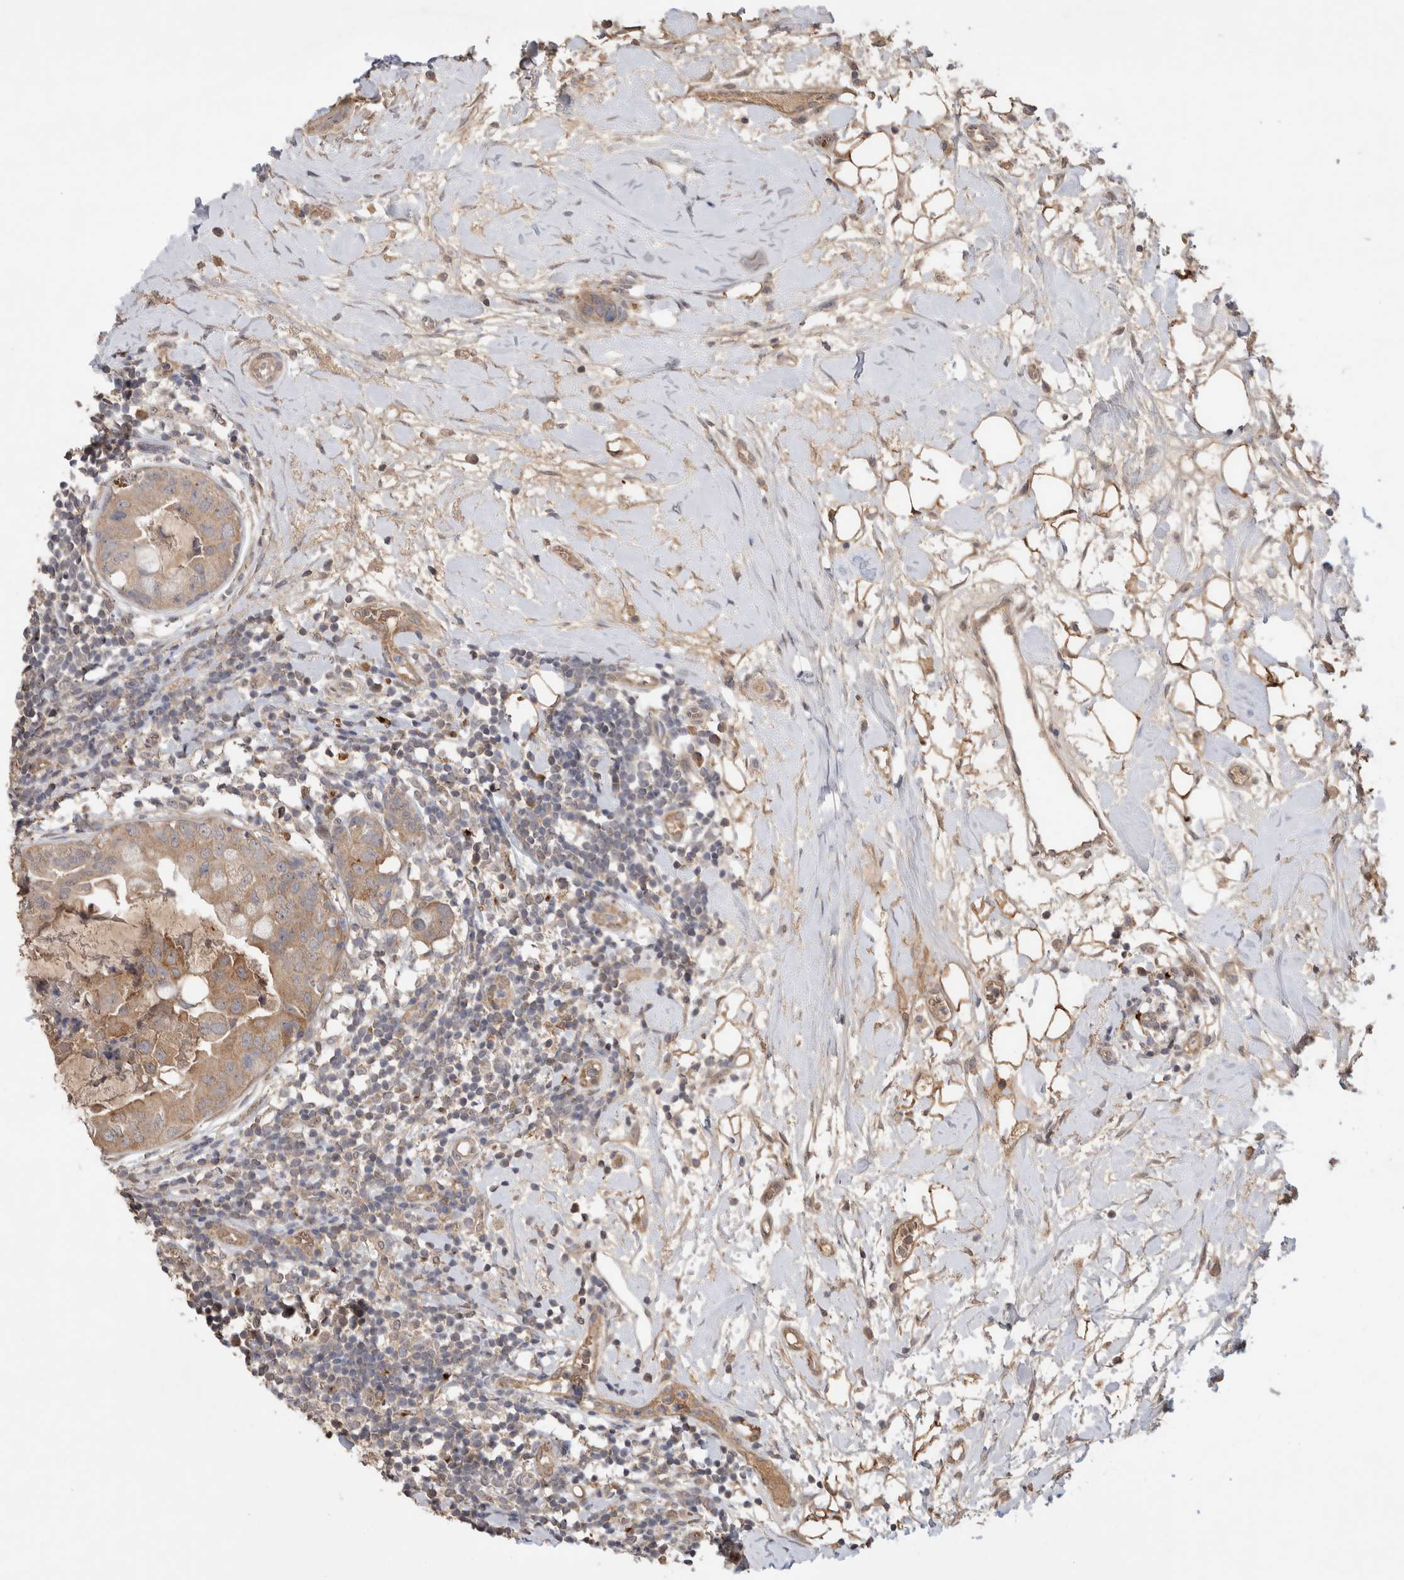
{"staining": {"intensity": "moderate", "quantity": ">75%", "location": "cytoplasmic/membranous"}, "tissue": "breast cancer", "cell_type": "Tumor cells", "image_type": "cancer", "snomed": [{"axis": "morphology", "description": "Duct carcinoma"}, {"axis": "topography", "description": "Breast"}], "caption": "Immunohistochemistry (DAB) staining of human breast infiltrating ductal carcinoma reveals moderate cytoplasmic/membranous protein expression in approximately >75% of tumor cells.", "gene": "FAM221A", "patient": {"sex": "female", "age": 40}}